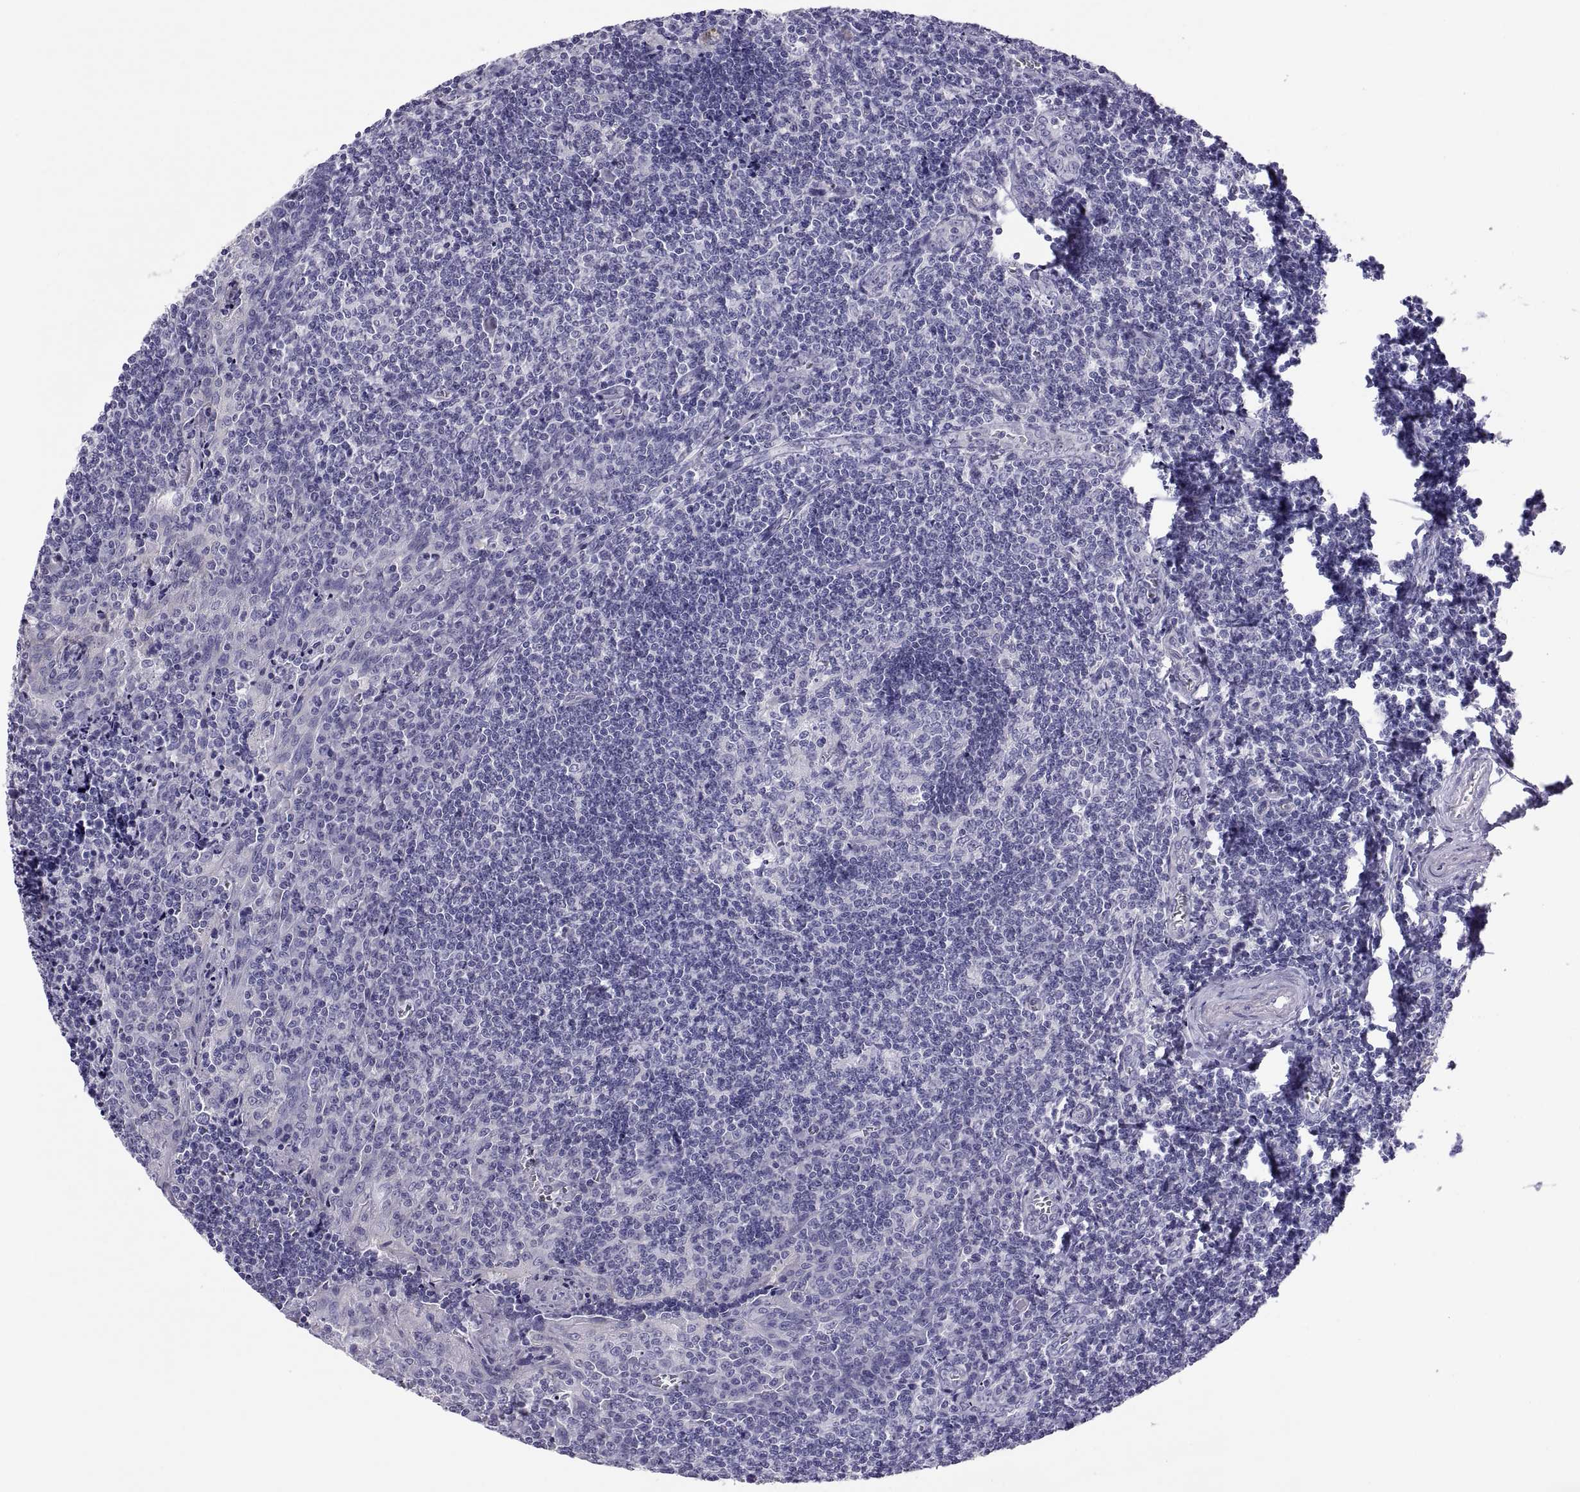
{"staining": {"intensity": "negative", "quantity": "none", "location": "none"}, "tissue": "tonsil", "cell_type": "Germinal center cells", "image_type": "normal", "snomed": [{"axis": "morphology", "description": "Normal tissue, NOS"}, {"axis": "morphology", "description": "Inflammation, NOS"}, {"axis": "topography", "description": "Tonsil"}], "caption": "Histopathology image shows no protein positivity in germinal center cells of normal tonsil. (Stains: DAB (3,3'-diaminobenzidine) immunohistochemistry with hematoxylin counter stain, Microscopy: brightfield microscopy at high magnification).", "gene": "RNASE12", "patient": {"sex": "female", "age": 31}}